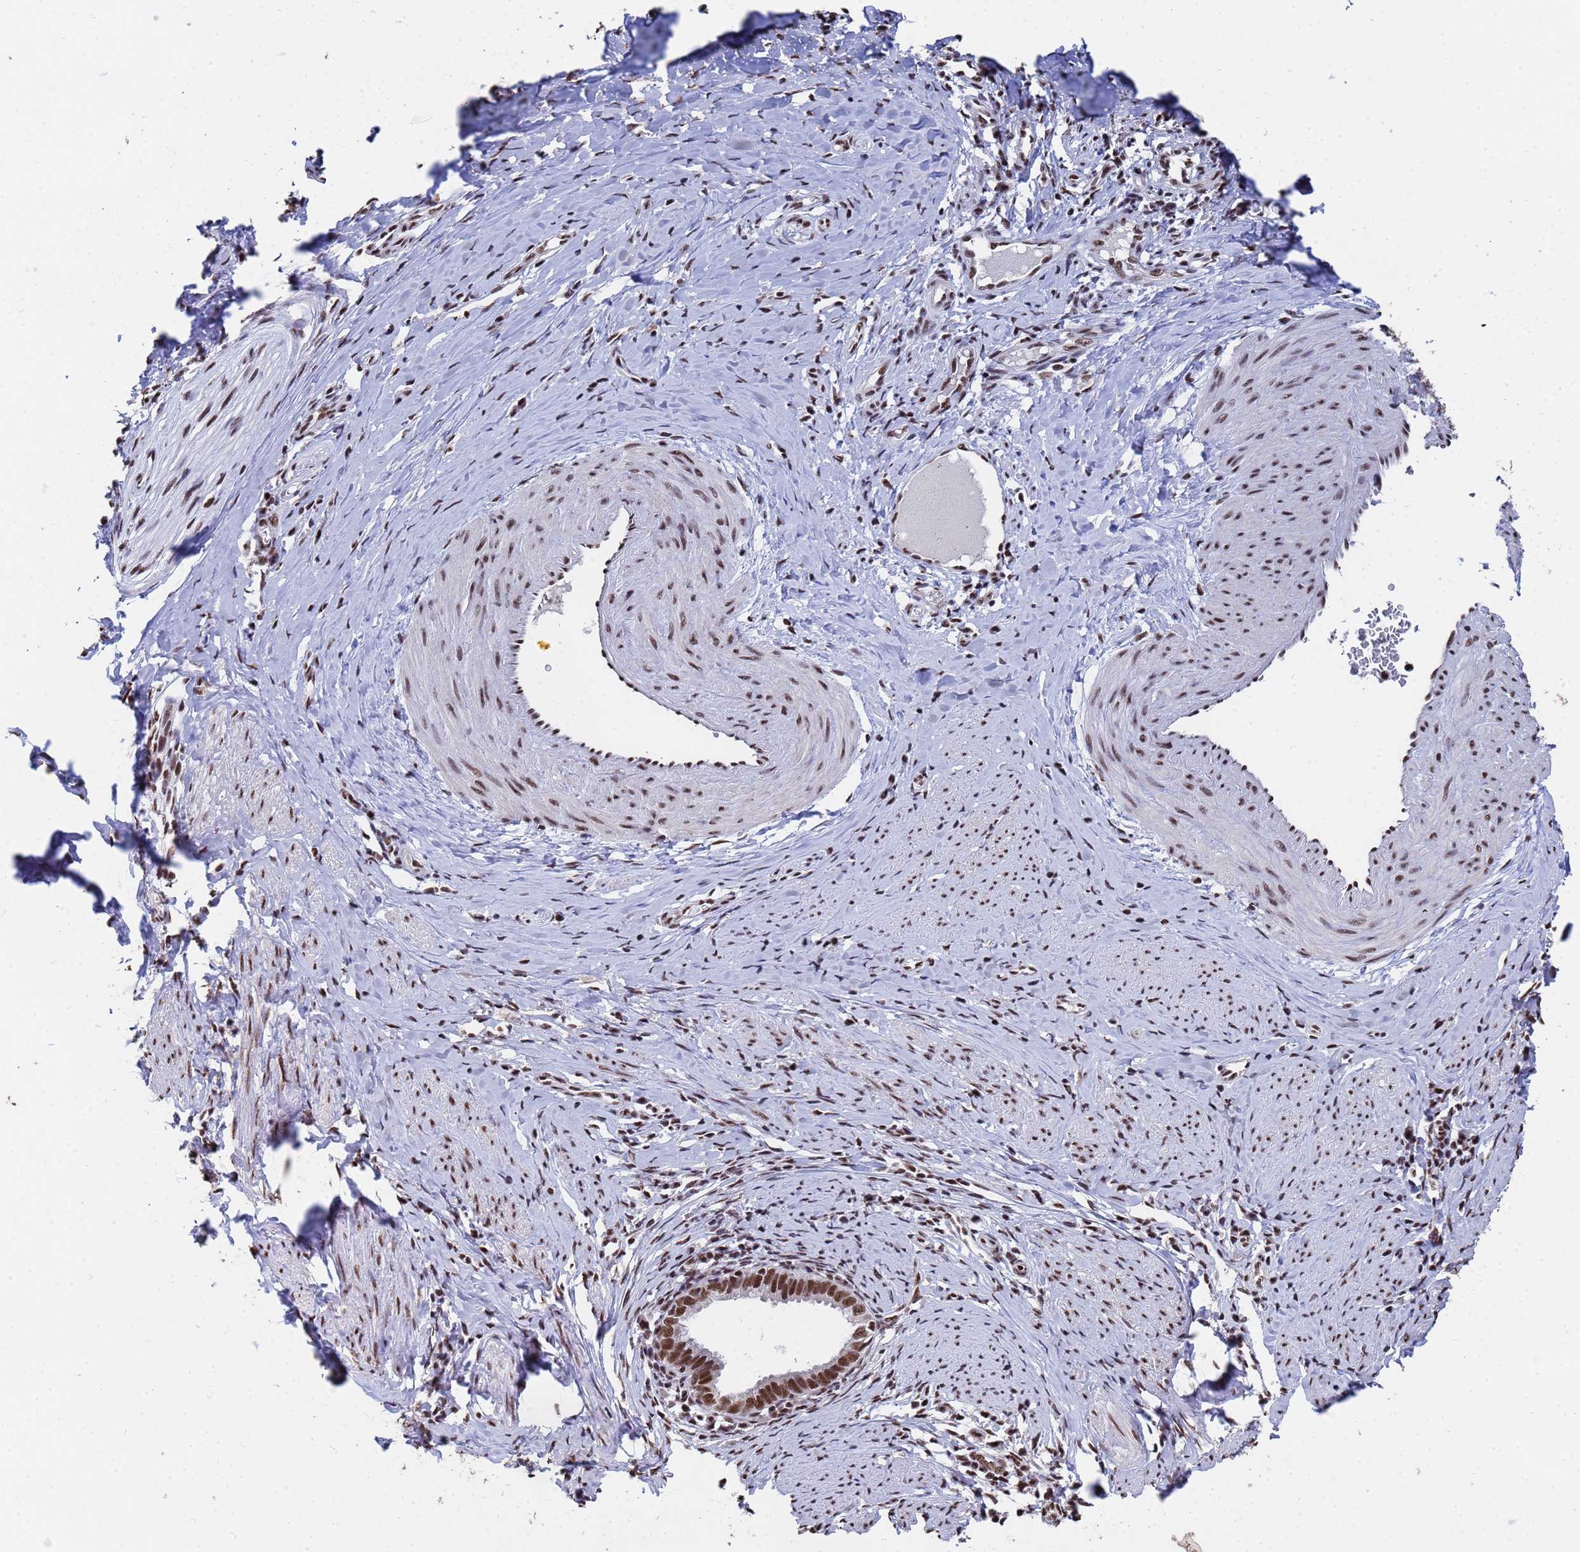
{"staining": {"intensity": "moderate", "quantity": ">75%", "location": "nuclear"}, "tissue": "cervical cancer", "cell_type": "Tumor cells", "image_type": "cancer", "snomed": [{"axis": "morphology", "description": "Adenocarcinoma, NOS"}, {"axis": "topography", "description": "Cervix"}], "caption": "IHC (DAB (3,3'-diaminobenzidine)) staining of human adenocarcinoma (cervical) shows moderate nuclear protein positivity in about >75% of tumor cells.", "gene": "SF3B2", "patient": {"sex": "female", "age": 36}}